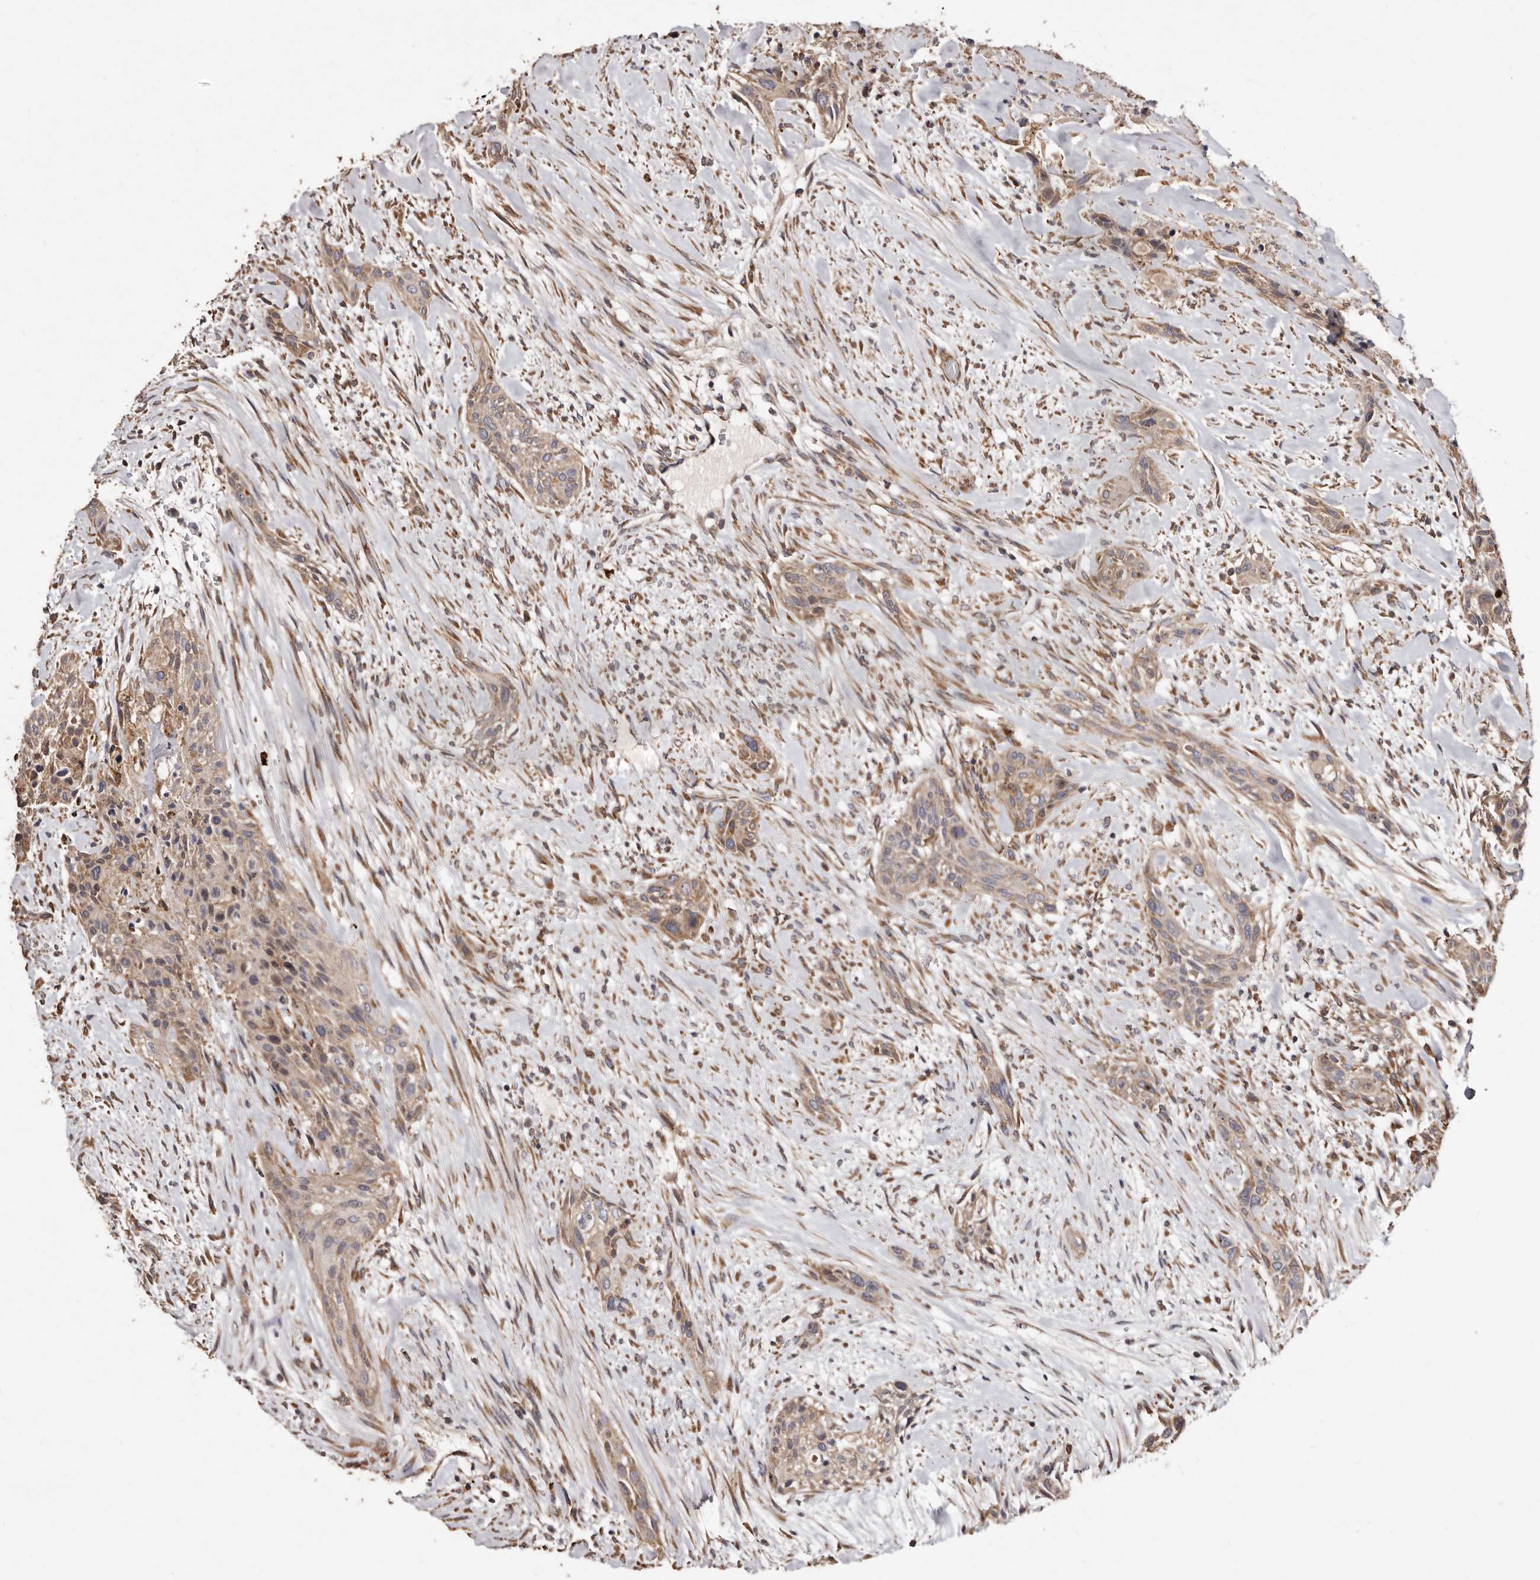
{"staining": {"intensity": "weak", "quantity": ">75%", "location": "cytoplasmic/membranous"}, "tissue": "urothelial cancer", "cell_type": "Tumor cells", "image_type": "cancer", "snomed": [{"axis": "morphology", "description": "Urothelial carcinoma, High grade"}, {"axis": "topography", "description": "Urinary bladder"}], "caption": "Urothelial carcinoma (high-grade) stained with IHC shows weak cytoplasmic/membranous positivity in approximately >75% of tumor cells. (DAB IHC with brightfield microscopy, high magnification).", "gene": "STEAP2", "patient": {"sex": "male", "age": 35}}